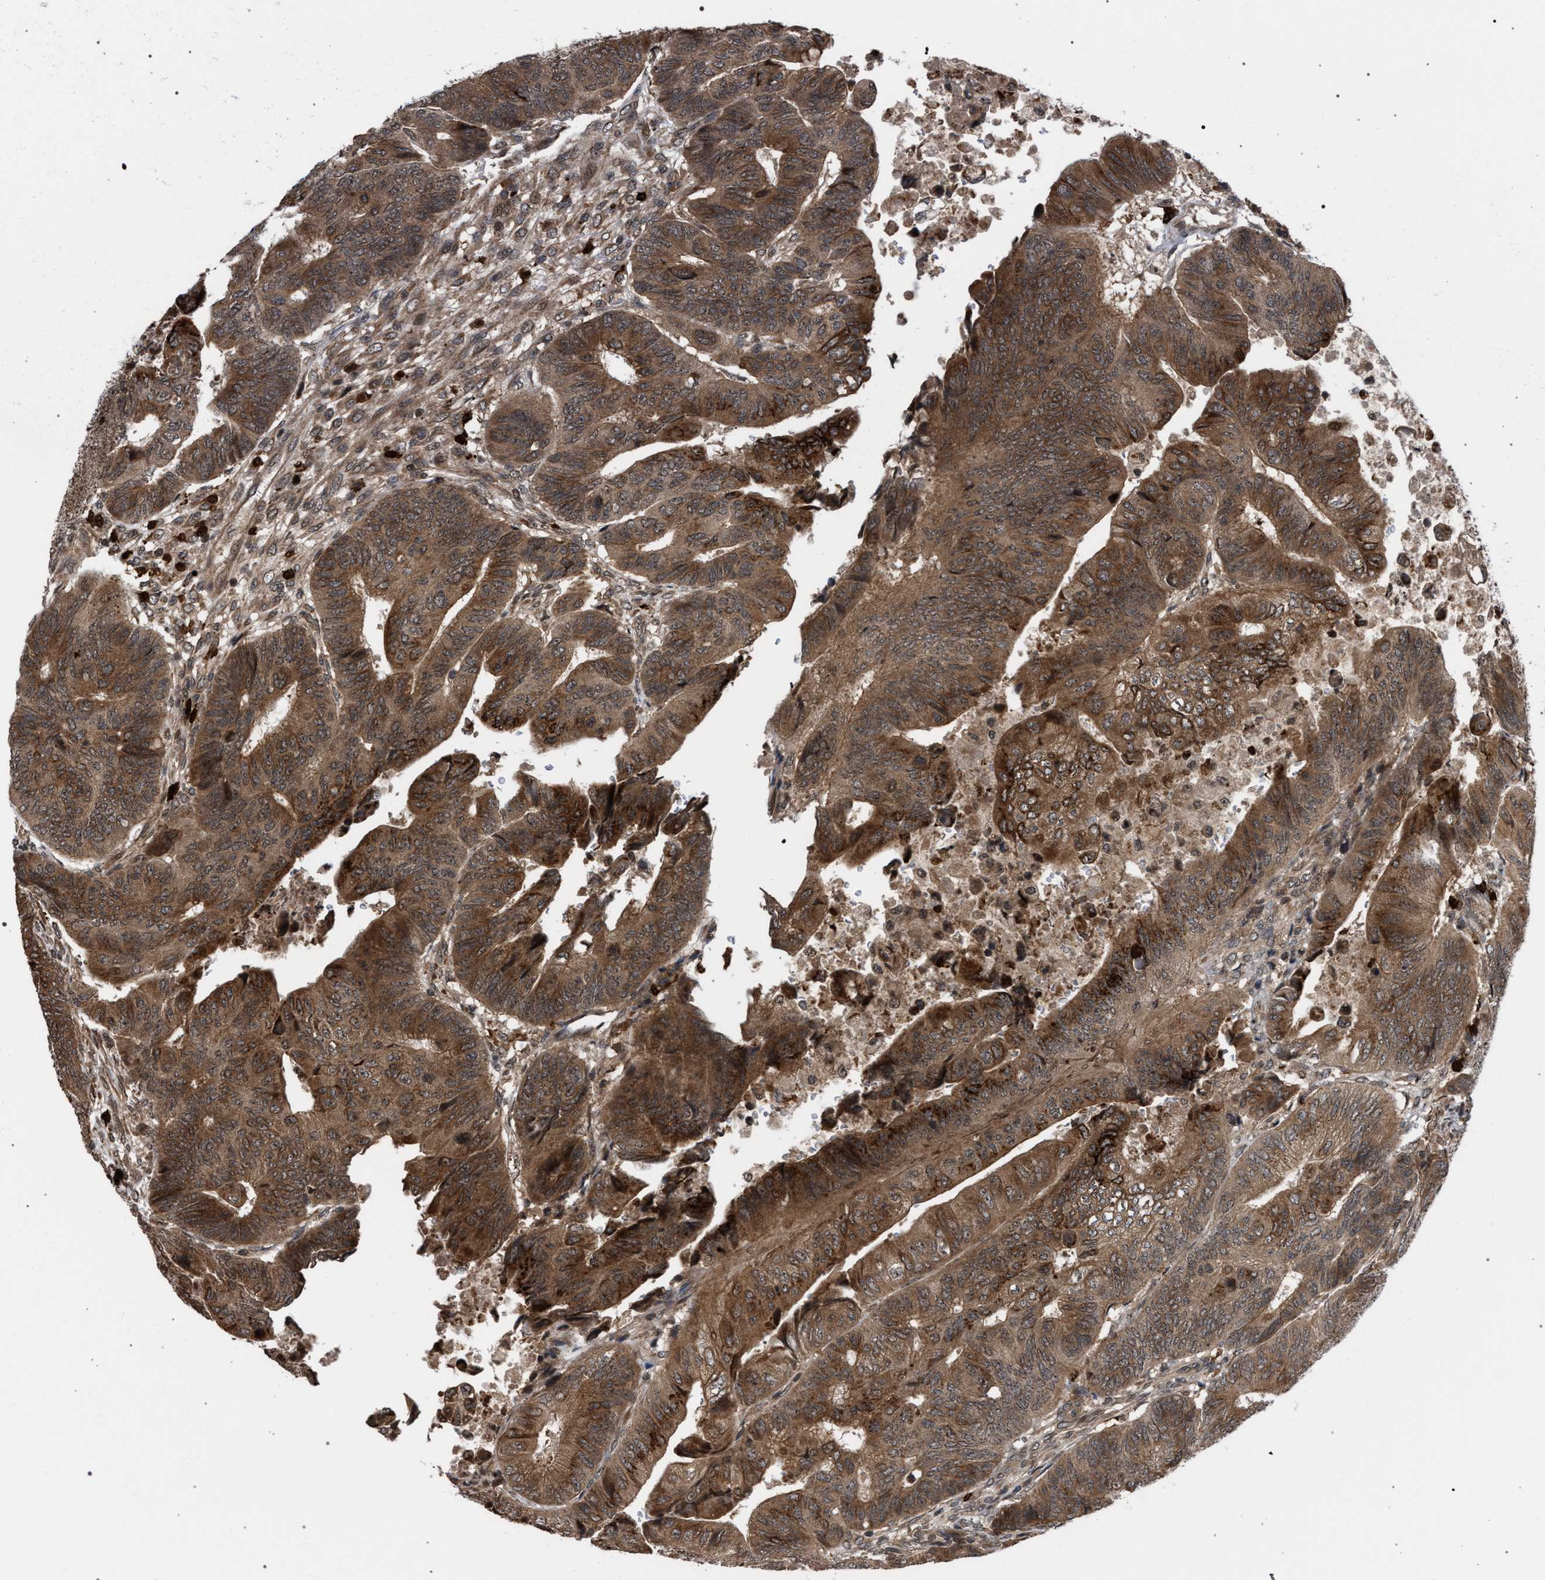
{"staining": {"intensity": "moderate", "quantity": ">75%", "location": "cytoplasmic/membranous"}, "tissue": "colorectal cancer", "cell_type": "Tumor cells", "image_type": "cancer", "snomed": [{"axis": "morphology", "description": "Normal tissue, NOS"}, {"axis": "morphology", "description": "Adenocarcinoma, NOS"}, {"axis": "topography", "description": "Rectum"}, {"axis": "topography", "description": "Peripheral nerve tissue"}], "caption": "Tumor cells exhibit moderate cytoplasmic/membranous staining in about >75% of cells in adenocarcinoma (colorectal).", "gene": "IRAK4", "patient": {"sex": "male", "age": 92}}